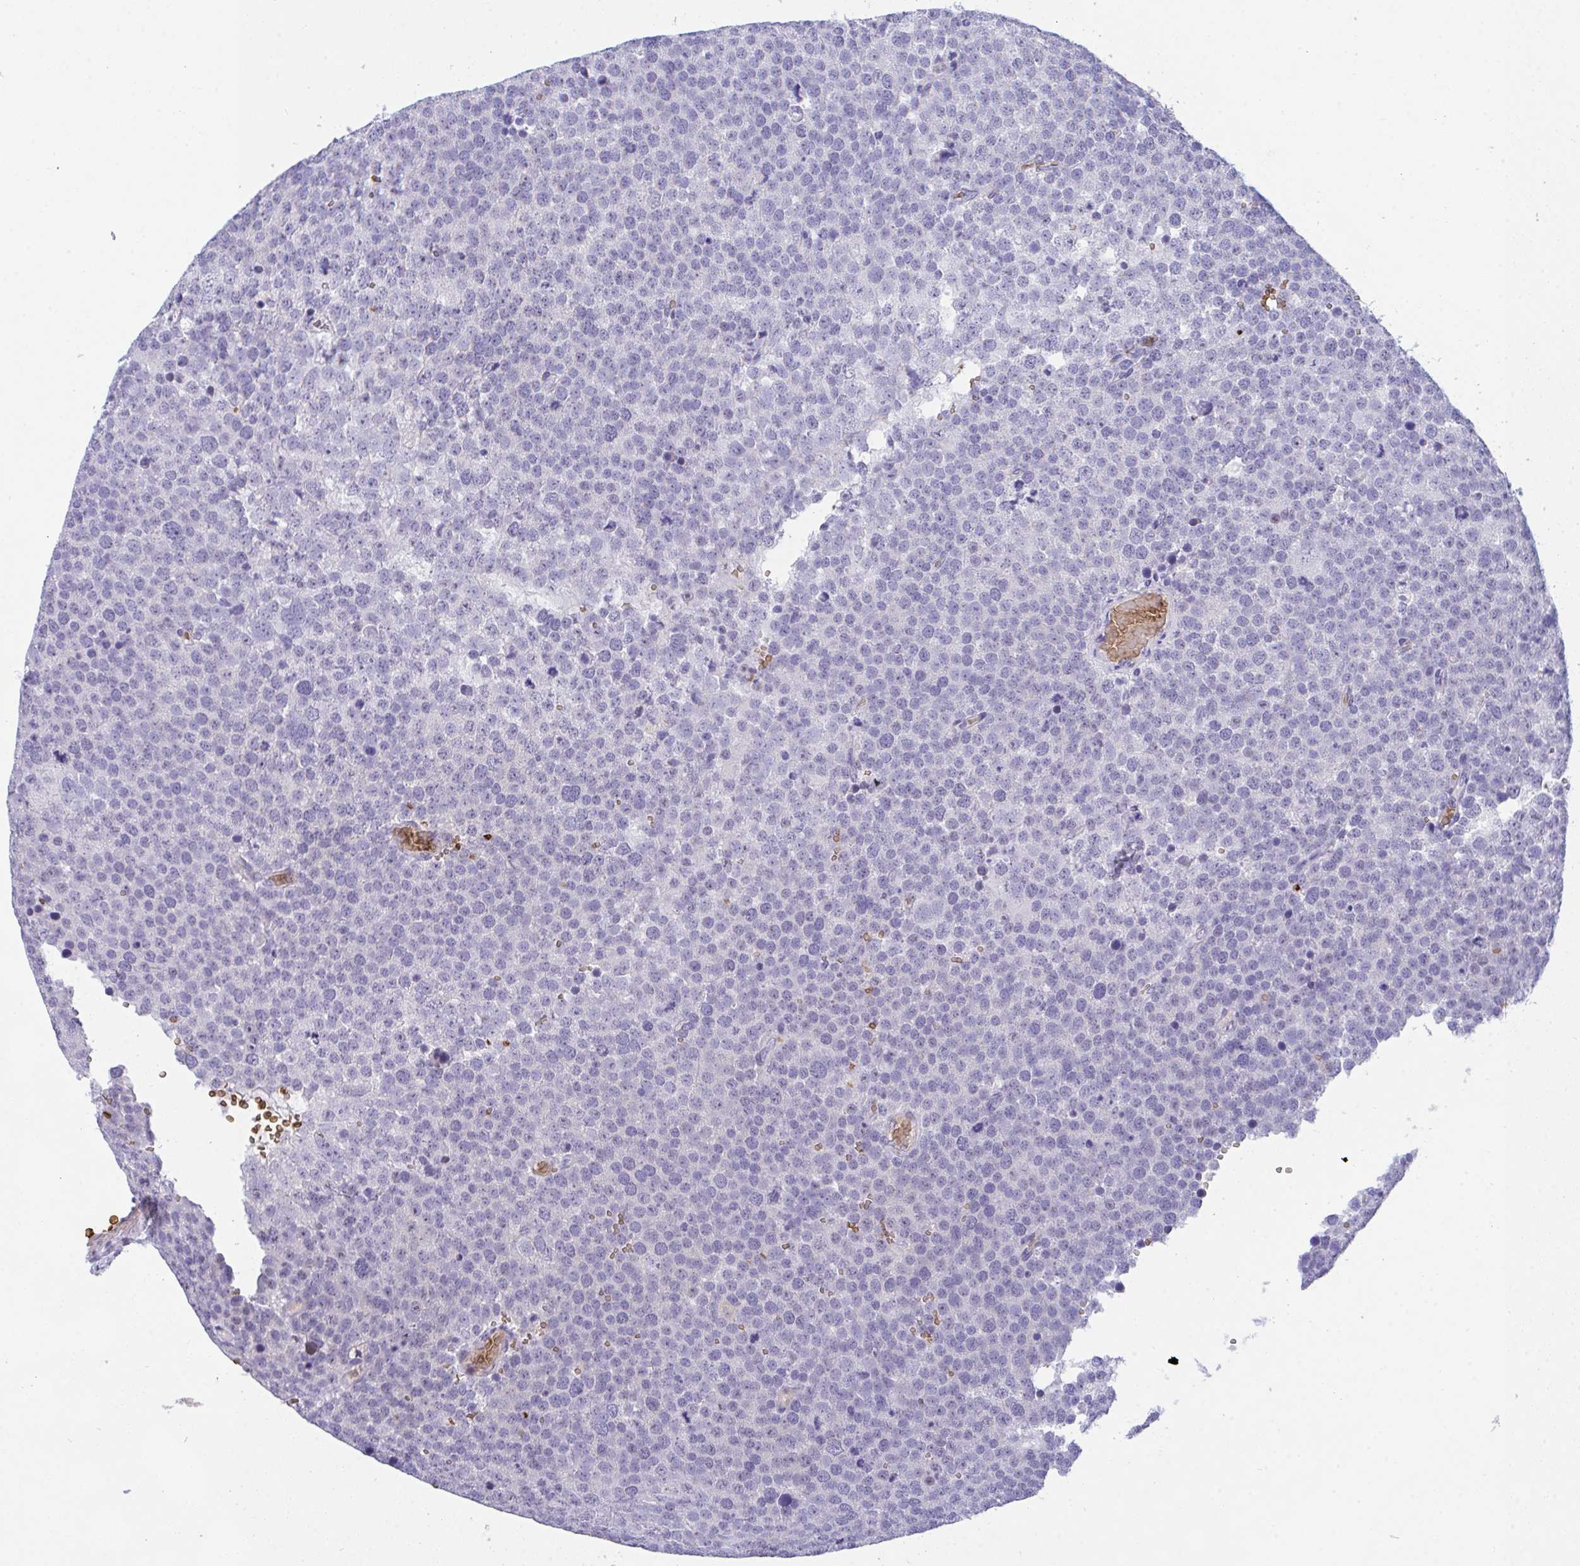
{"staining": {"intensity": "negative", "quantity": "none", "location": "none"}, "tissue": "testis cancer", "cell_type": "Tumor cells", "image_type": "cancer", "snomed": [{"axis": "morphology", "description": "Seminoma, NOS"}, {"axis": "topography", "description": "Testis"}], "caption": "High power microscopy micrograph of an immunohistochemistry (IHC) micrograph of testis cancer, revealing no significant positivity in tumor cells.", "gene": "ANK1", "patient": {"sex": "male", "age": 71}}